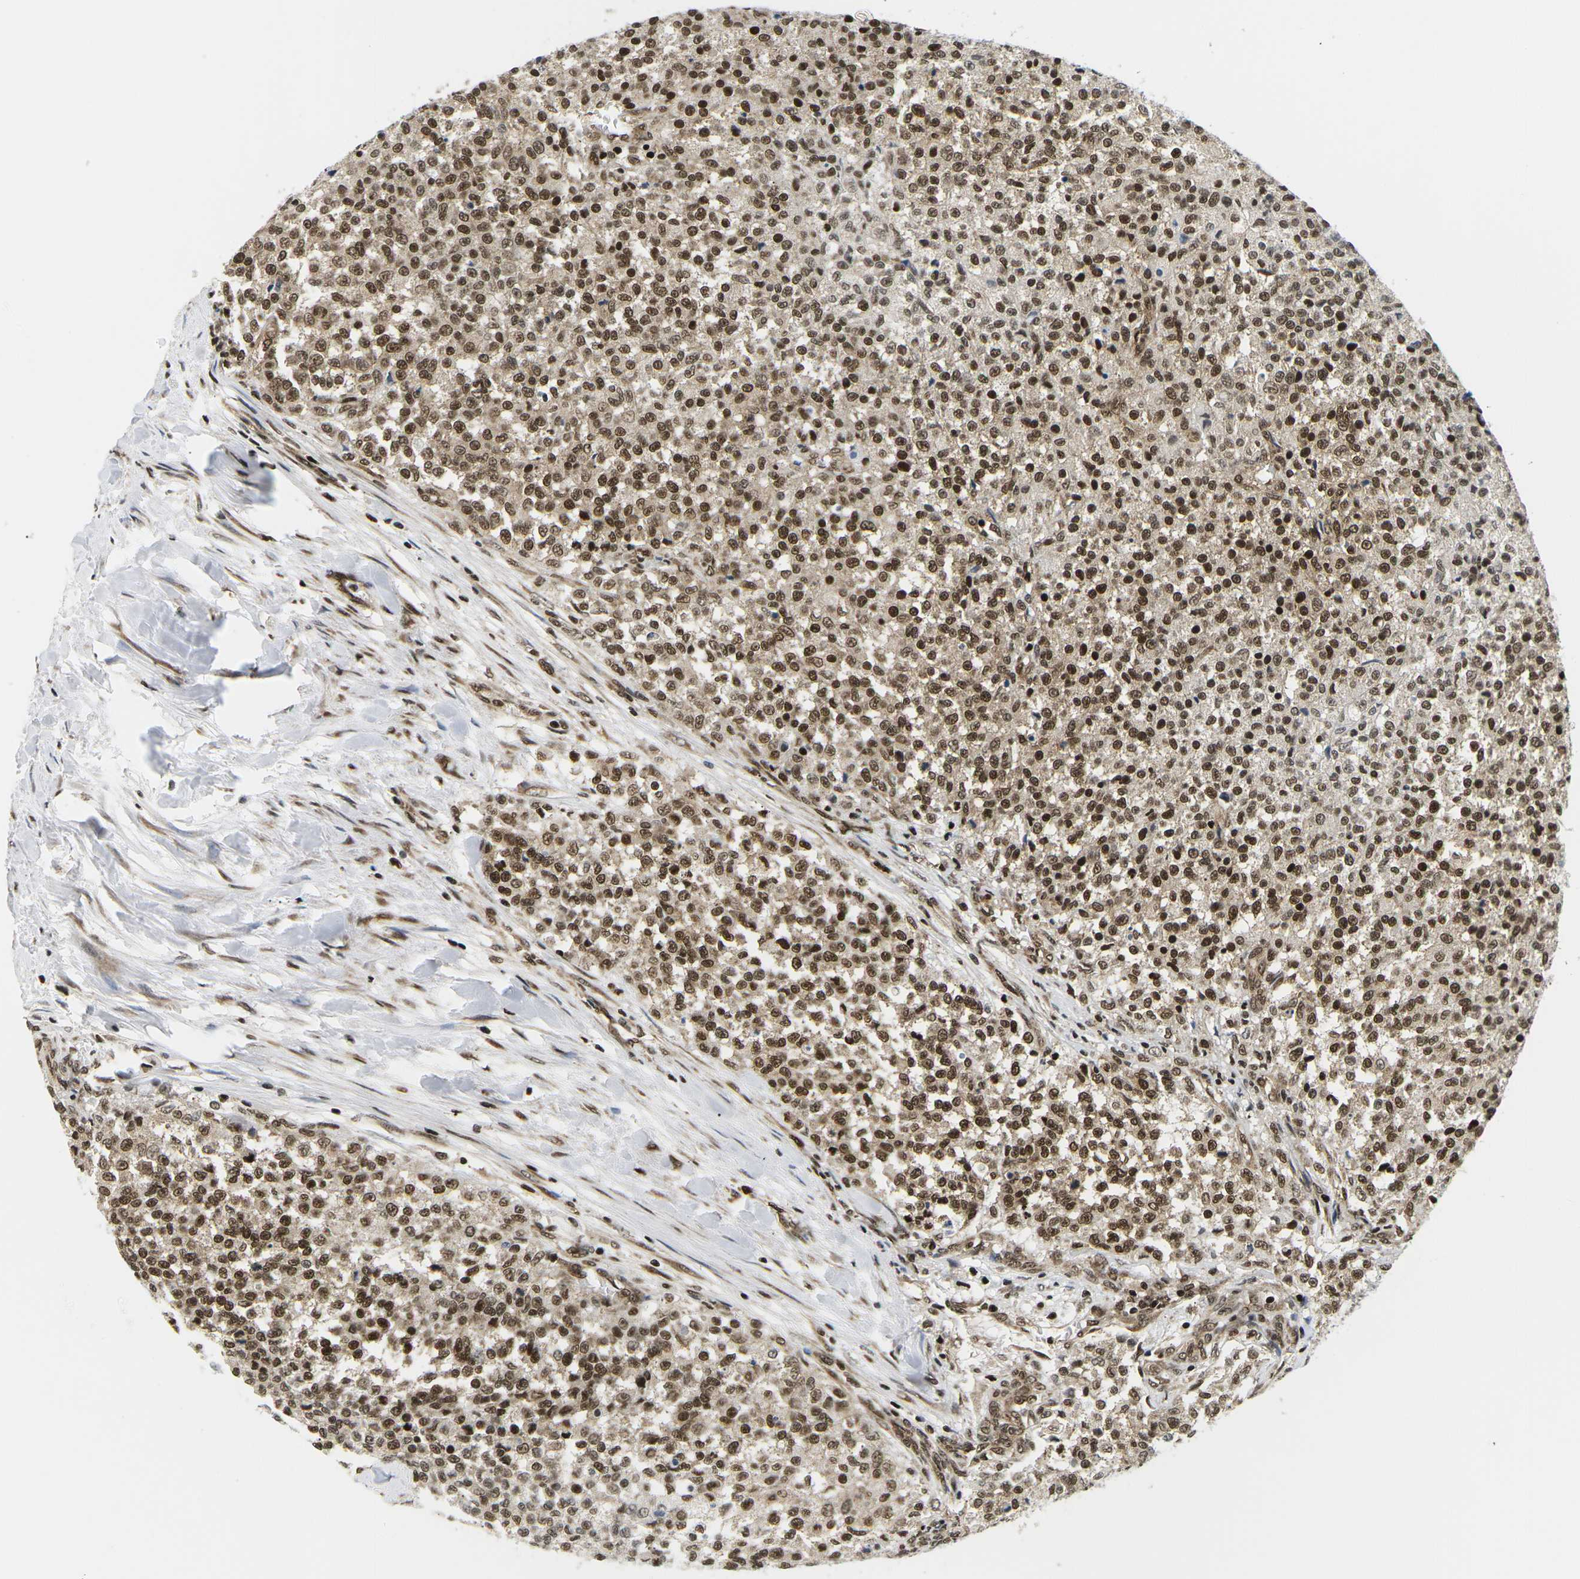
{"staining": {"intensity": "moderate", "quantity": ">75%", "location": "nuclear"}, "tissue": "testis cancer", "cell_type": "Tumor cells", "image_type": "cancer", "snomed": [{"axis": "morphology", "description": "Seminoma, NOS"}, {"axis": "topography", "description": "Testis"}], "caption": "A medium amount of moderate nuclear staining is identified in about >75% of tumor cells in testis cancer (seminoma) tissue.", "gene": "CELF1", "patient": {"sex": "male", "age": 59}}